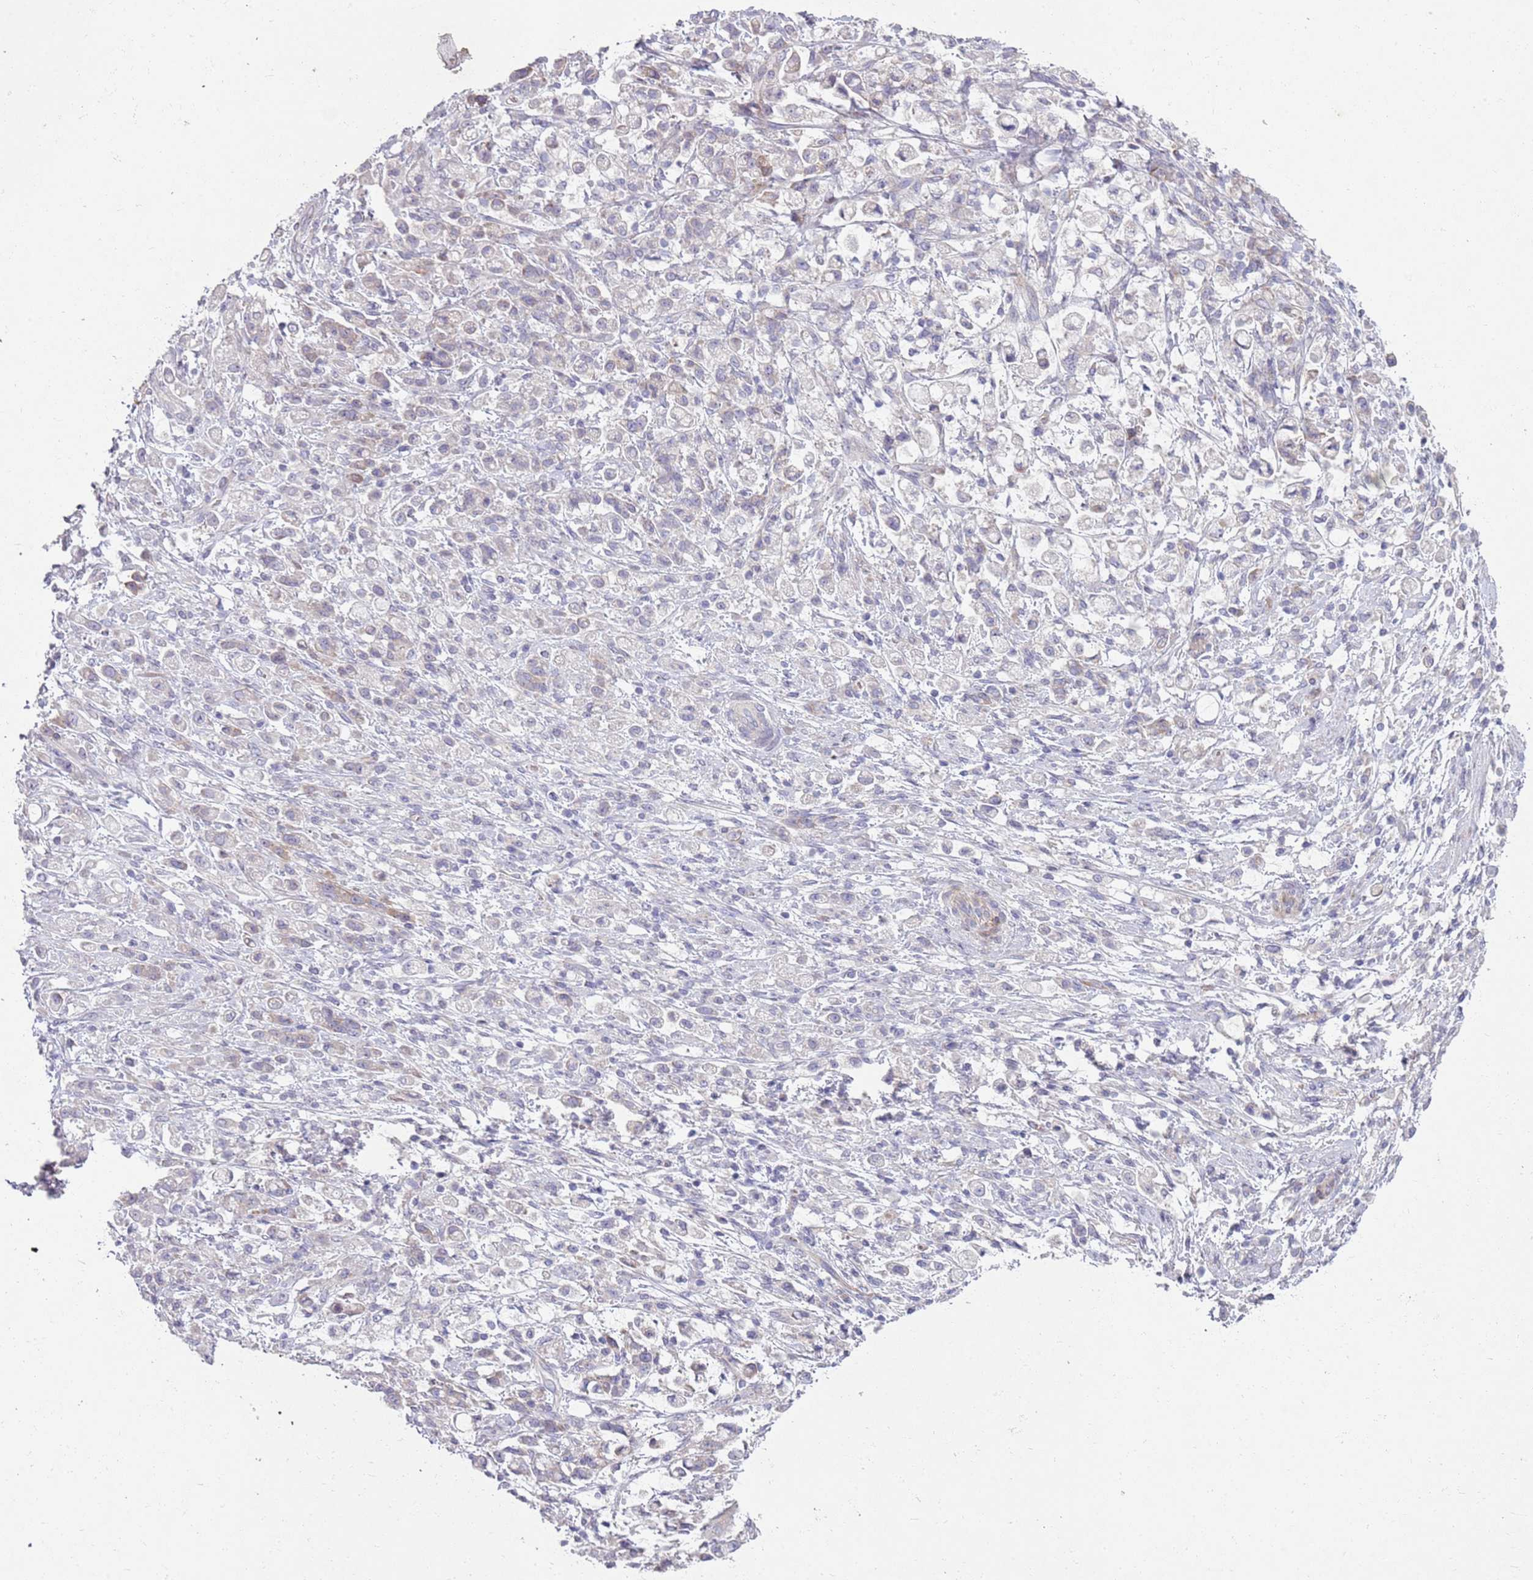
{"staining": {"intensity": "negative", "quantity": "none", "location": "none"}, "tissue": "stomach cancer", "cell_type": "Tumor cells", "image_type": "cancer", "snomed": [{"axis": "morphology", "description": "Adenocarcinoma, NOS"}, {"axis": "topography", "description": "Stomach"}], "caption": "Tumor cells are negative for brown protein staining in stomach adenocarcinoma.", "gene": "ZNF583", "patient": {"sex": "female", "age": 60}}